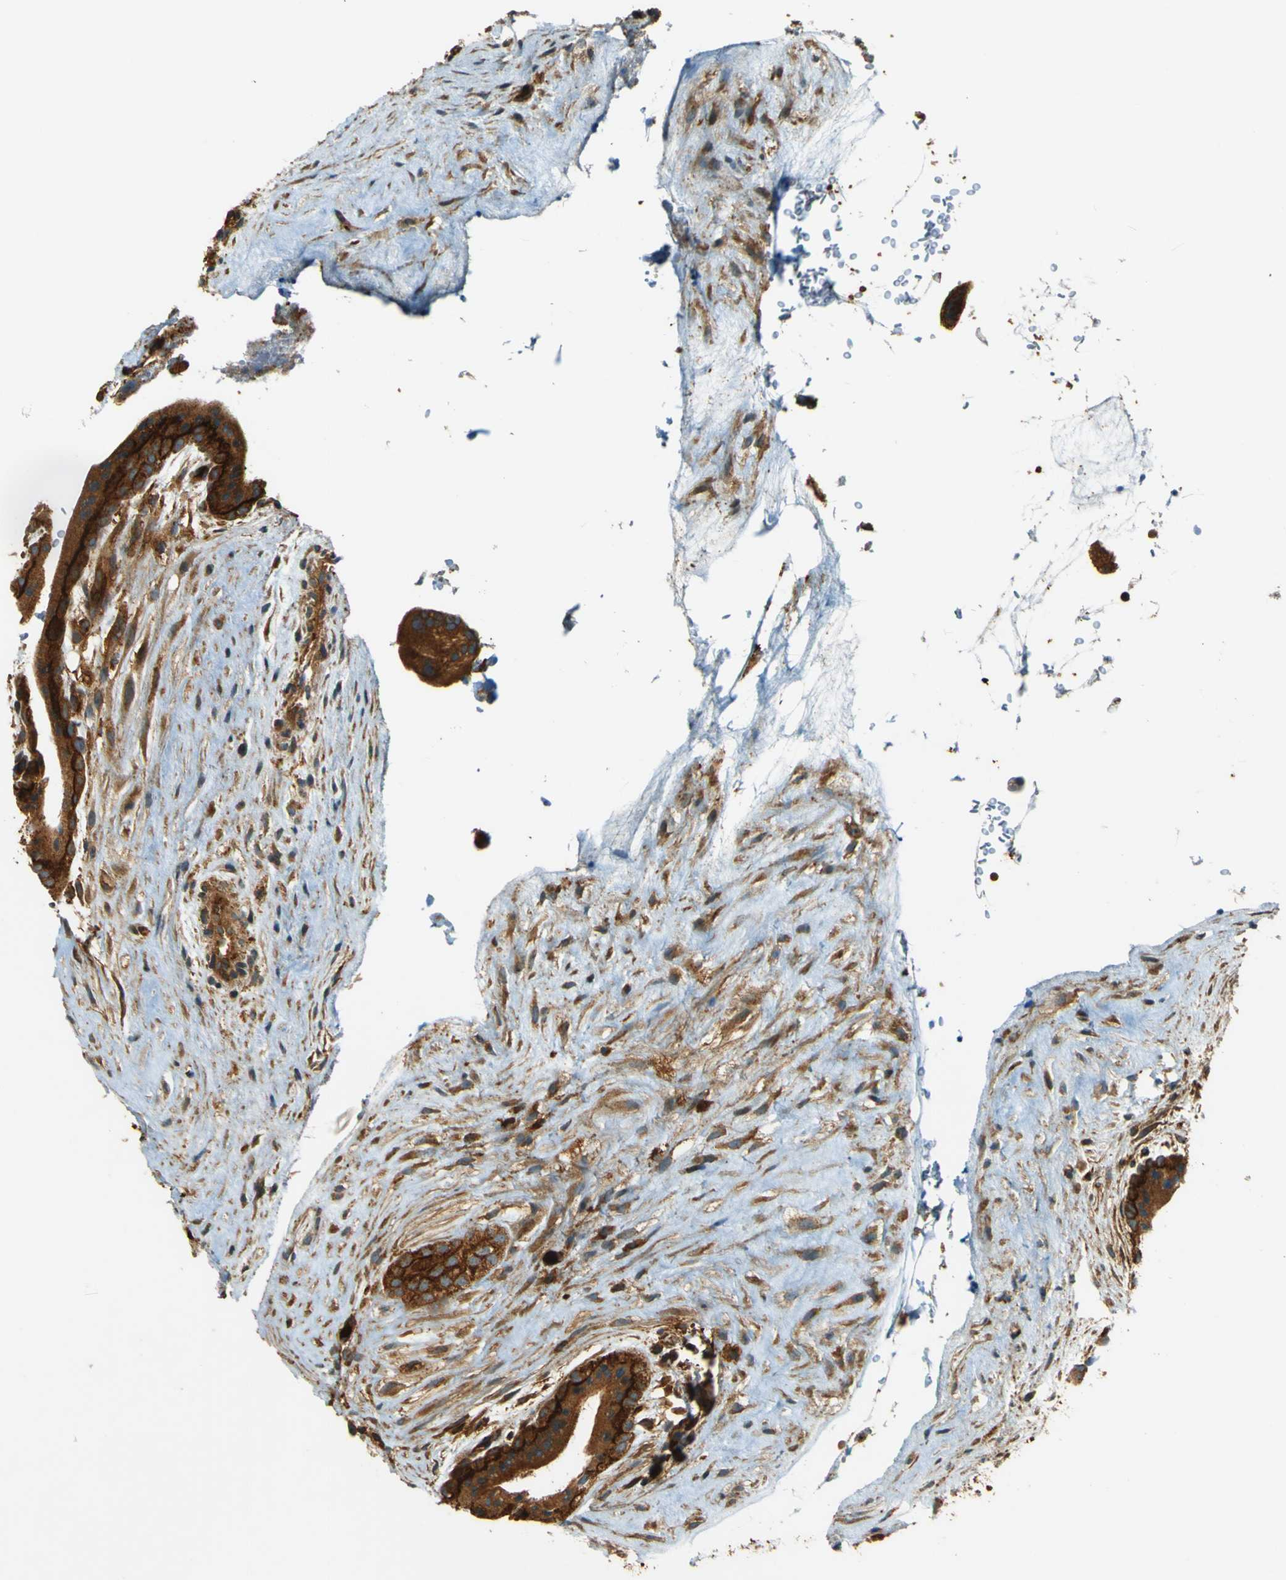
{"staining": {"intensity": "moderate", "quantity": ">75%", "location": "cytoplasmic/membranous"}, "tissue": "placenta", "cell_type": "Decidual cells", "image_type": "normal", "snomed": [{"axis": "morphology", "description": "Normal tissue, NOS"}, {"axis": "topography", "description": "Placenta"}], "caption": "Immunohistochemistry (IHC) of normal placenta reveals medium levels of moderate cytoplasmic/membranous staining in approximately >75% of decidual cells. (DAB = brown stain, brightfield microscopy at high magnification).", "gene": "DNAJC5", "patient": {"sex": "female", "age": 35}}